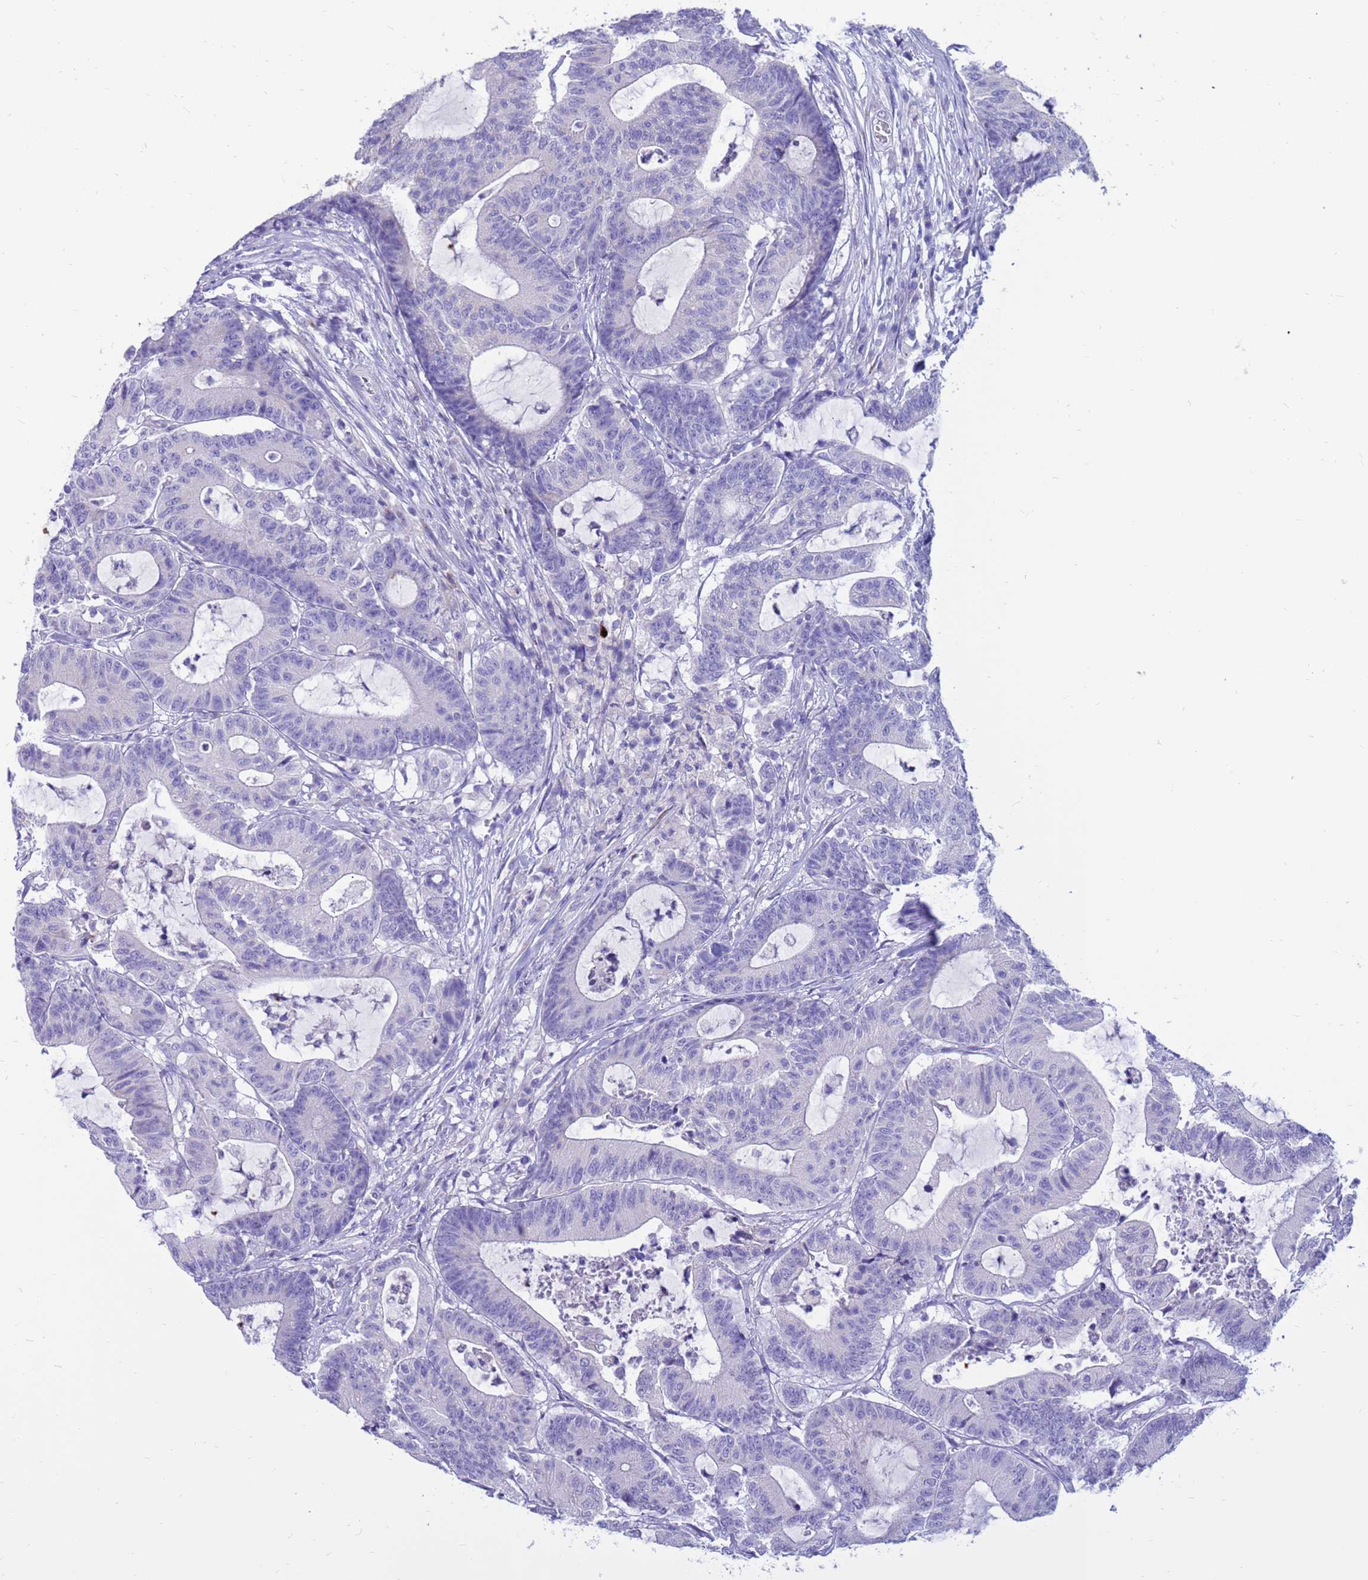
{"staining": {"intensity": "negative", "quantity": "none", "location": "none"}, "tissue": "colorectal cancer", "cell_type": "Tumor cells", "image_type": "cancer", "snomed": [{"axis": "morphology", "description": "Adenocarcinoma, NOS"}, {"axis": "topography", "description": "Colon"}], "caption": "This is an immunohistochemistry micrograph of adenocarcinoma (colorectal). There is no positivity in tumor cells.", "gene": "PDE10A", "patient": {"sex": "female", "age": 84}}